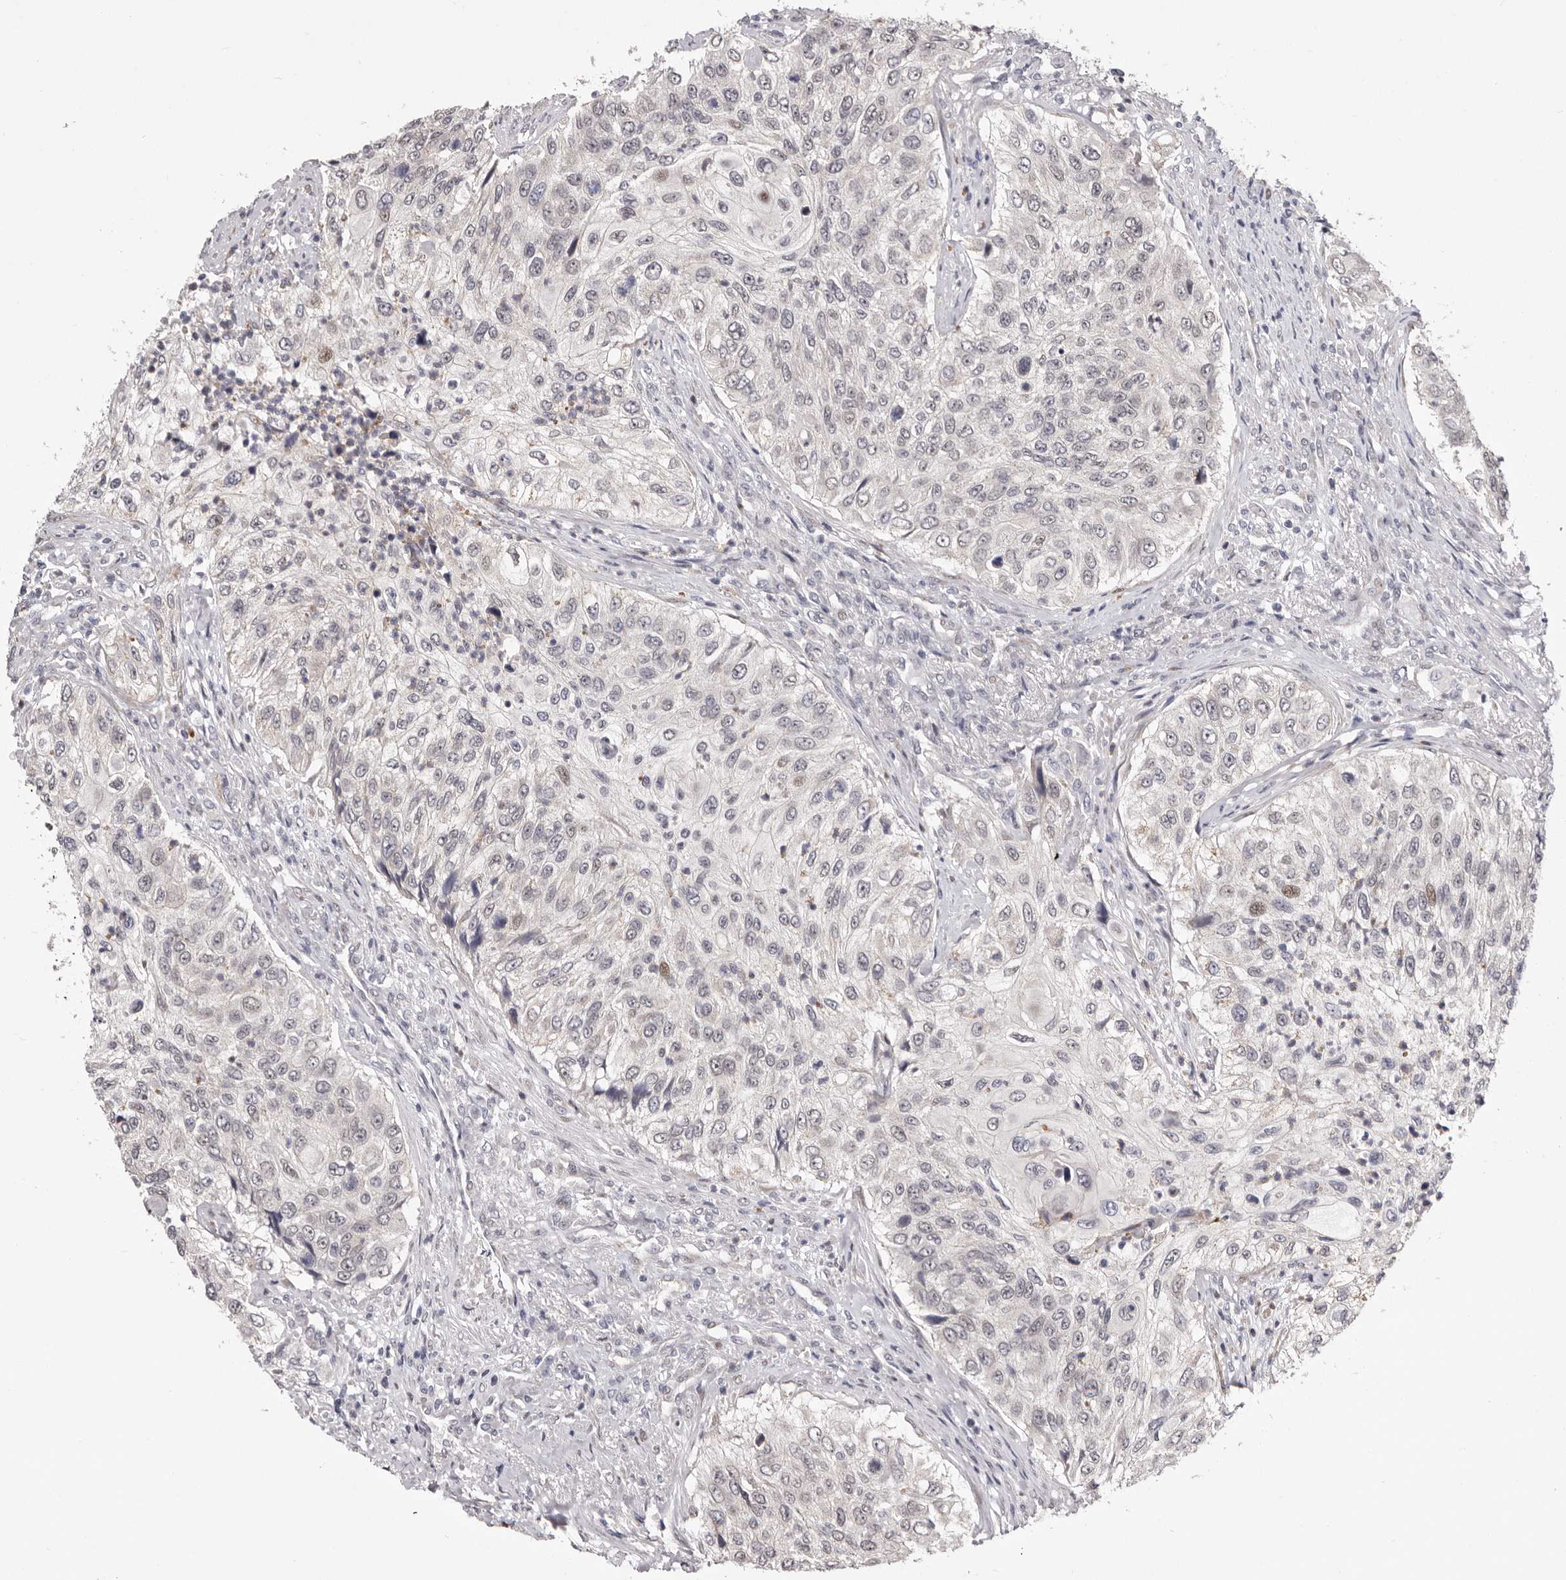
{"staining": {"intensity": "weak", "quantity": "<25%", "location": "nuclear"}, "tissue": "urothelial cancer", "cell_type": "Tumor cells", "image_type": "cancer", "snomed": [{"axis": "morphology", "description": "Urothelial carcinoma, High grade"}, {"axis": "topography", "description": "Urinary bladder"}], "caption": "This is an immunohistochemistry image of human urothelial carcinoma (high-grade). There is no staining in tumor cells.", "gene": "GLRX3", "patient": {"sex": "female", "age": 60}}